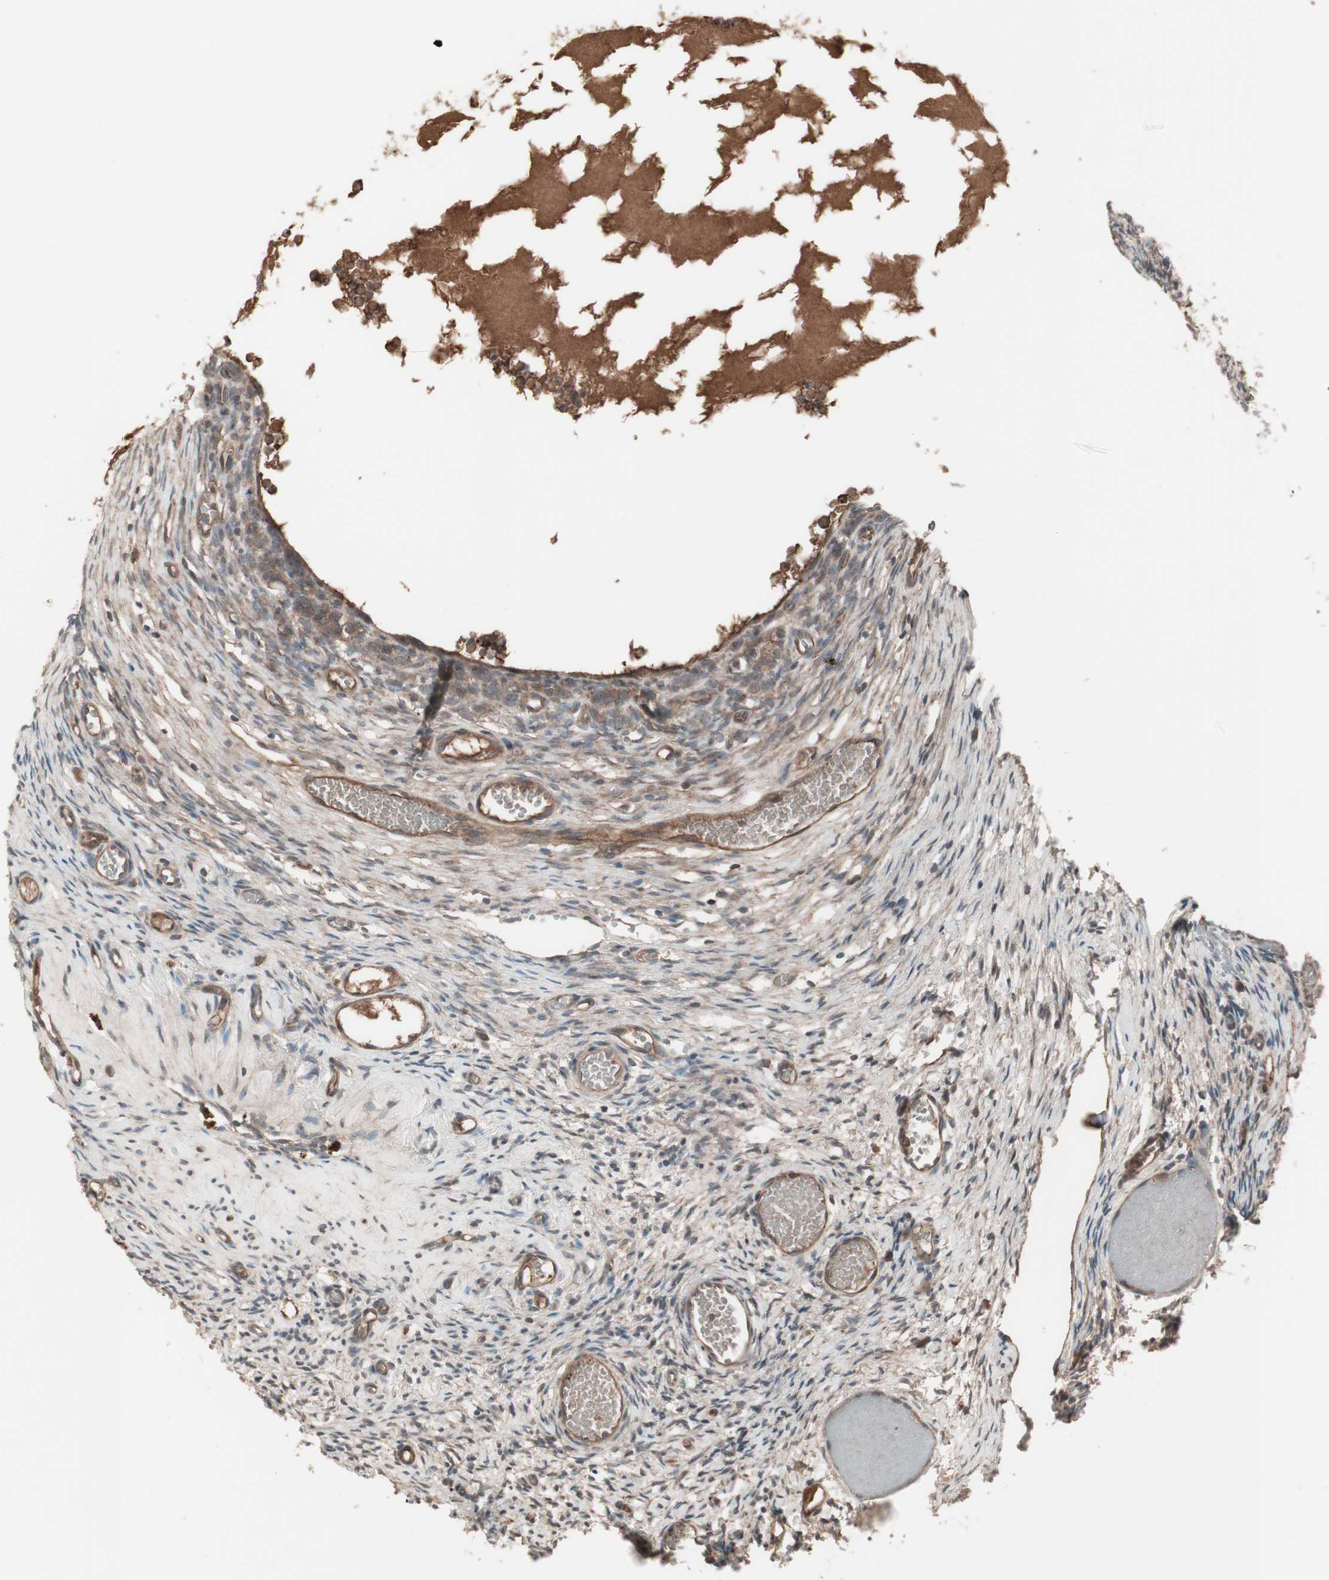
{"staining": {"intensity": "moderate", "quantity": ">75%", "location": "cytoplasmic/membranous"}, "tissue": "ovary", "cell_type": "Follicle cells", "image_type": "normal", "snomed": [{"axis": "morphology", "description": "Normal tissue, NOS"}, {"axis": "topography", "description": "Ovary"}], "caption": "Immunohistochemical staining of benign human ovary reveals moderate cytoplasmic/membranous protein positivity in about >75% of follicle cells. The staining was performed using DAB (3,3'-diaminobenzidine), with brown indicating positive protein expression. Nuclei are stained blue with hematoxylin.", "gene": "TFPI", "patient": {"sex": "female", "age": 35}}